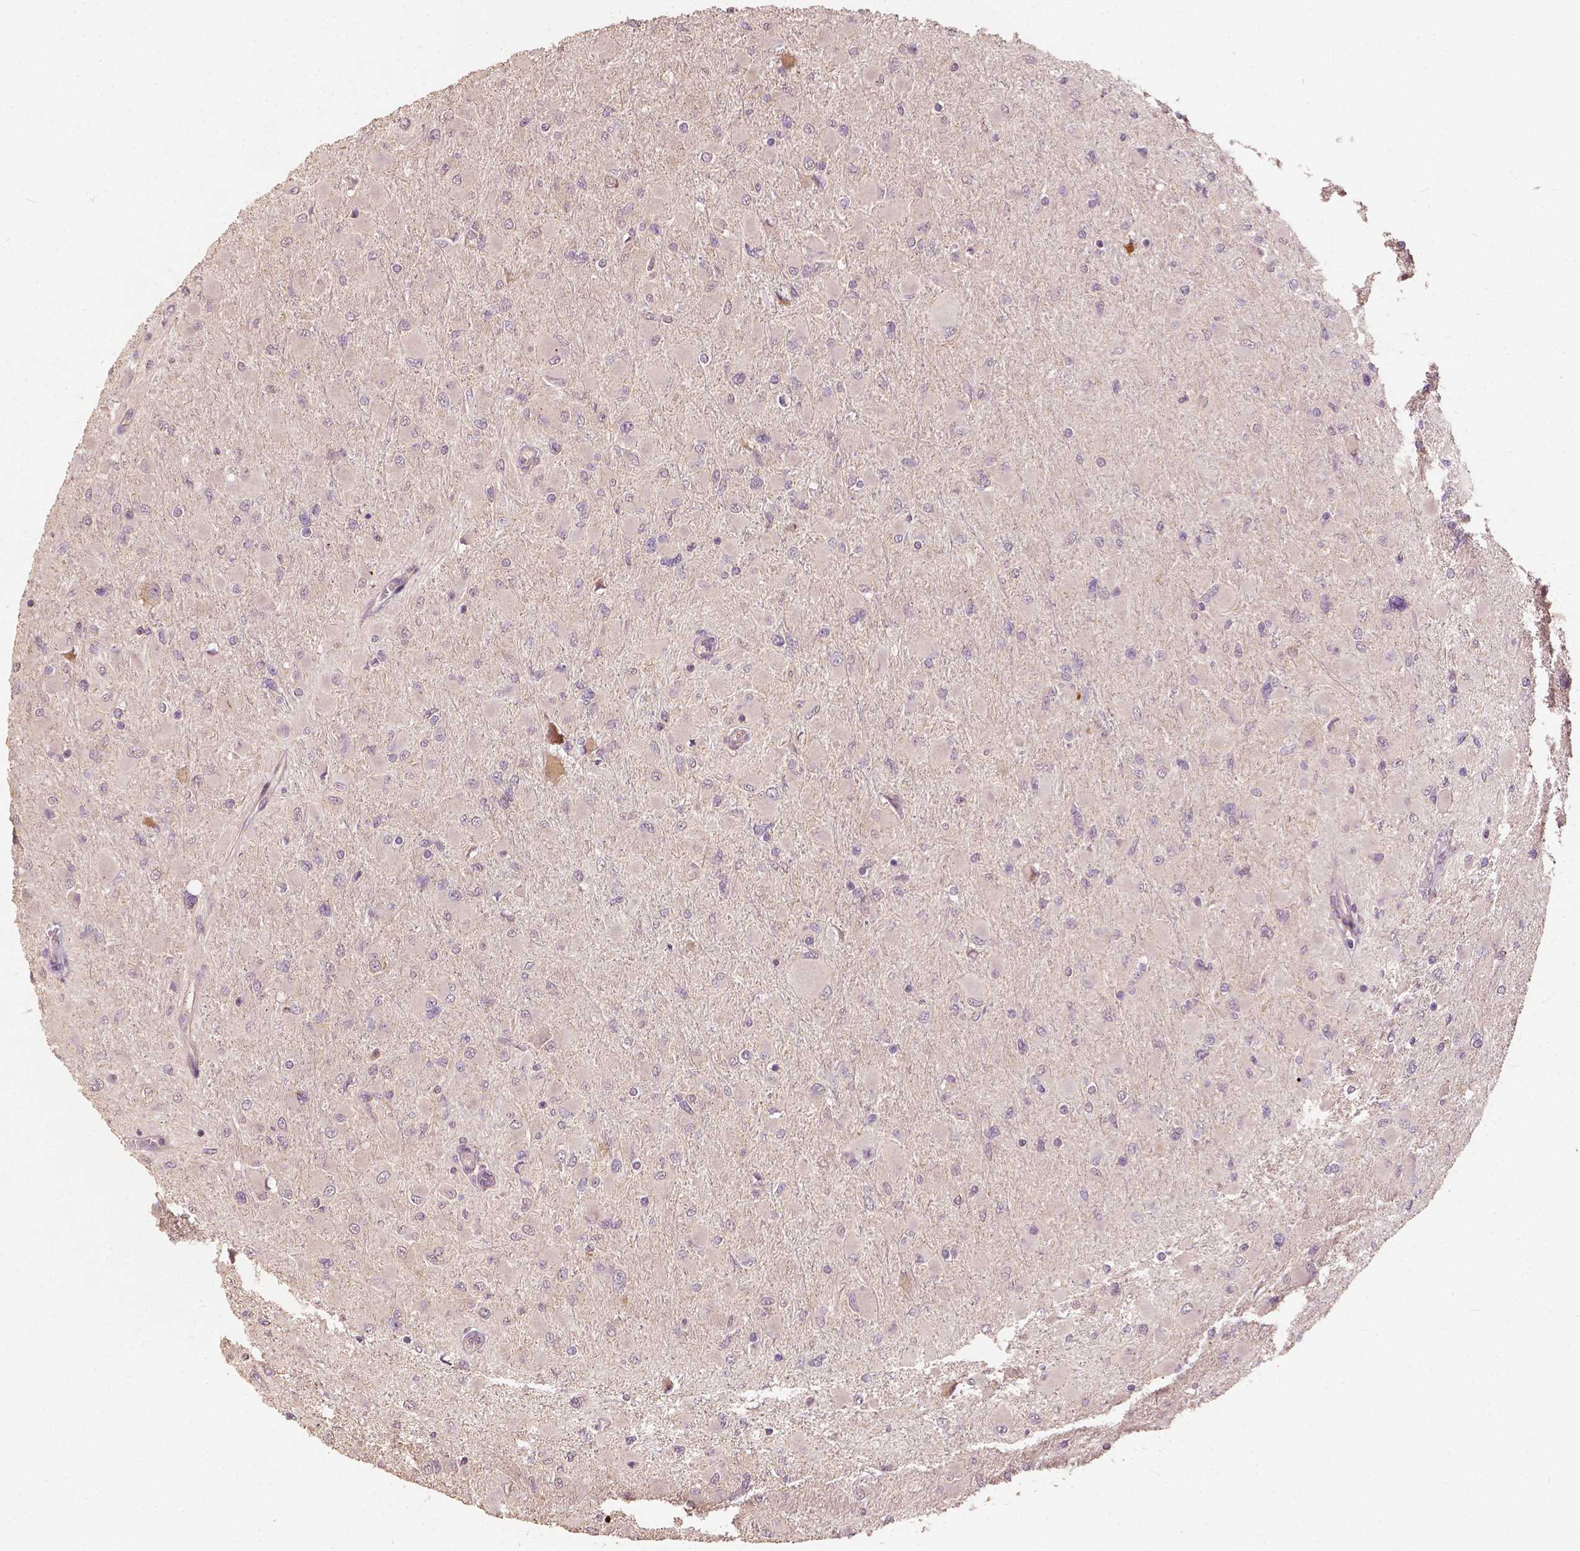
{"staining": {"intensity": "negative", "quantity": "none", "location": "none"}, "tissue": "glioma", "cell_type": "Tumor cells", "image_type": "cancer", "snomed": [{"axis": "morphology", "description": "Glioma, malignant, High grade"}, {"axis": "topography", "description": "Cerebral cortex"}], "caption": "Malignant high-grade glioma stained for a protein using immunohistochemistry (IHC) reveals no expression tumor cells.", "gene": "G3BP1", "patient": {"sex": "female", "age": 36}}